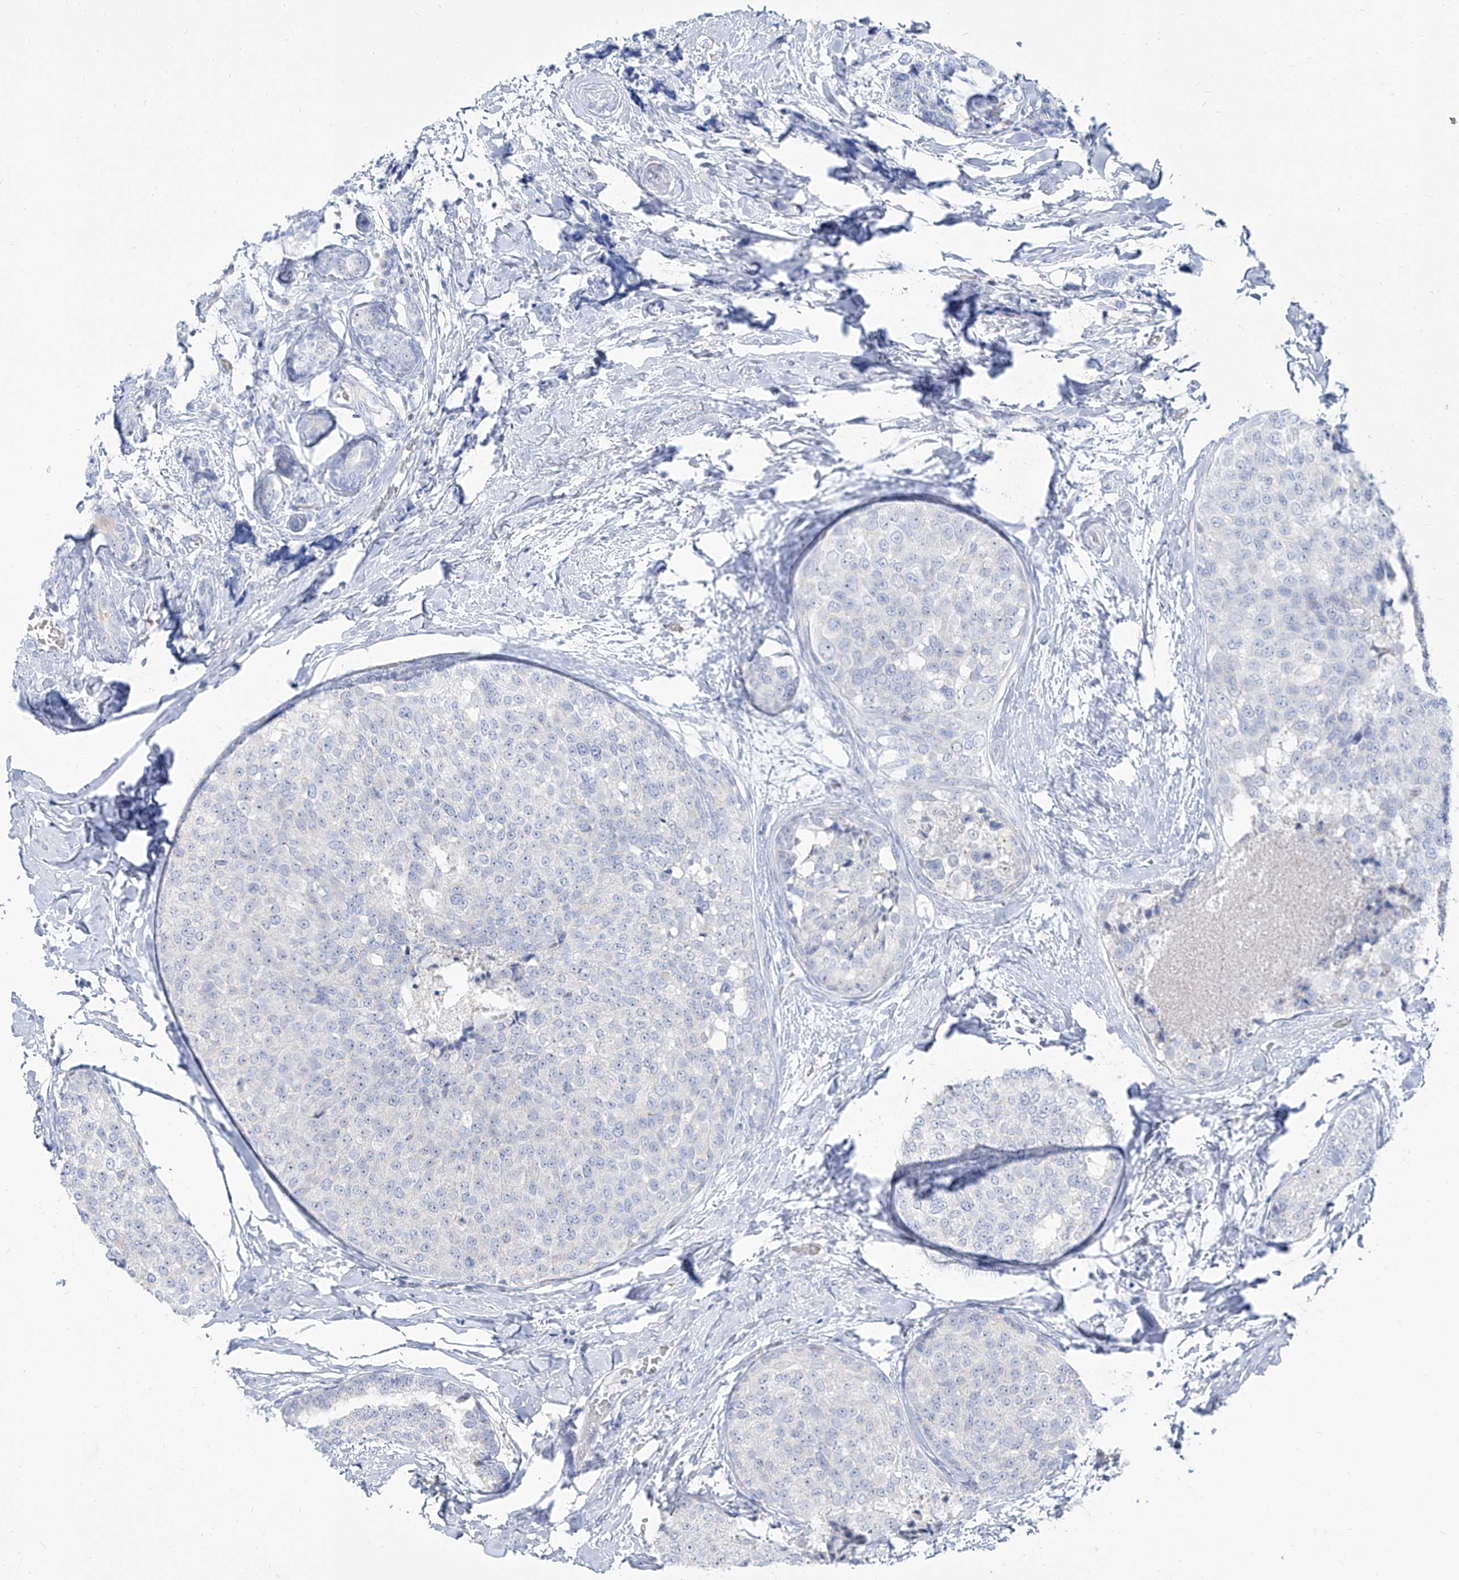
{"staining": {"intensity": "negative", "quantity": "none", "location": "none"}, "tissue": "breast cancer", "cell_type": "Tumor cells", "image_type": "cancer", "snomed": [{"axis": "morphology", "description": "Normal tissue, NOS"}, {"axis": "morphology", "description": "Duct carcinoma"}, {"axis": "topography", "description": "Breast"}], "caption": "Breast cancer stained for a protein using immunohistochemistry (IHC) demonstrates no expression tumor cells.", "gene": "TXLNB", "patient": {"sex": "female", "age": 43}}